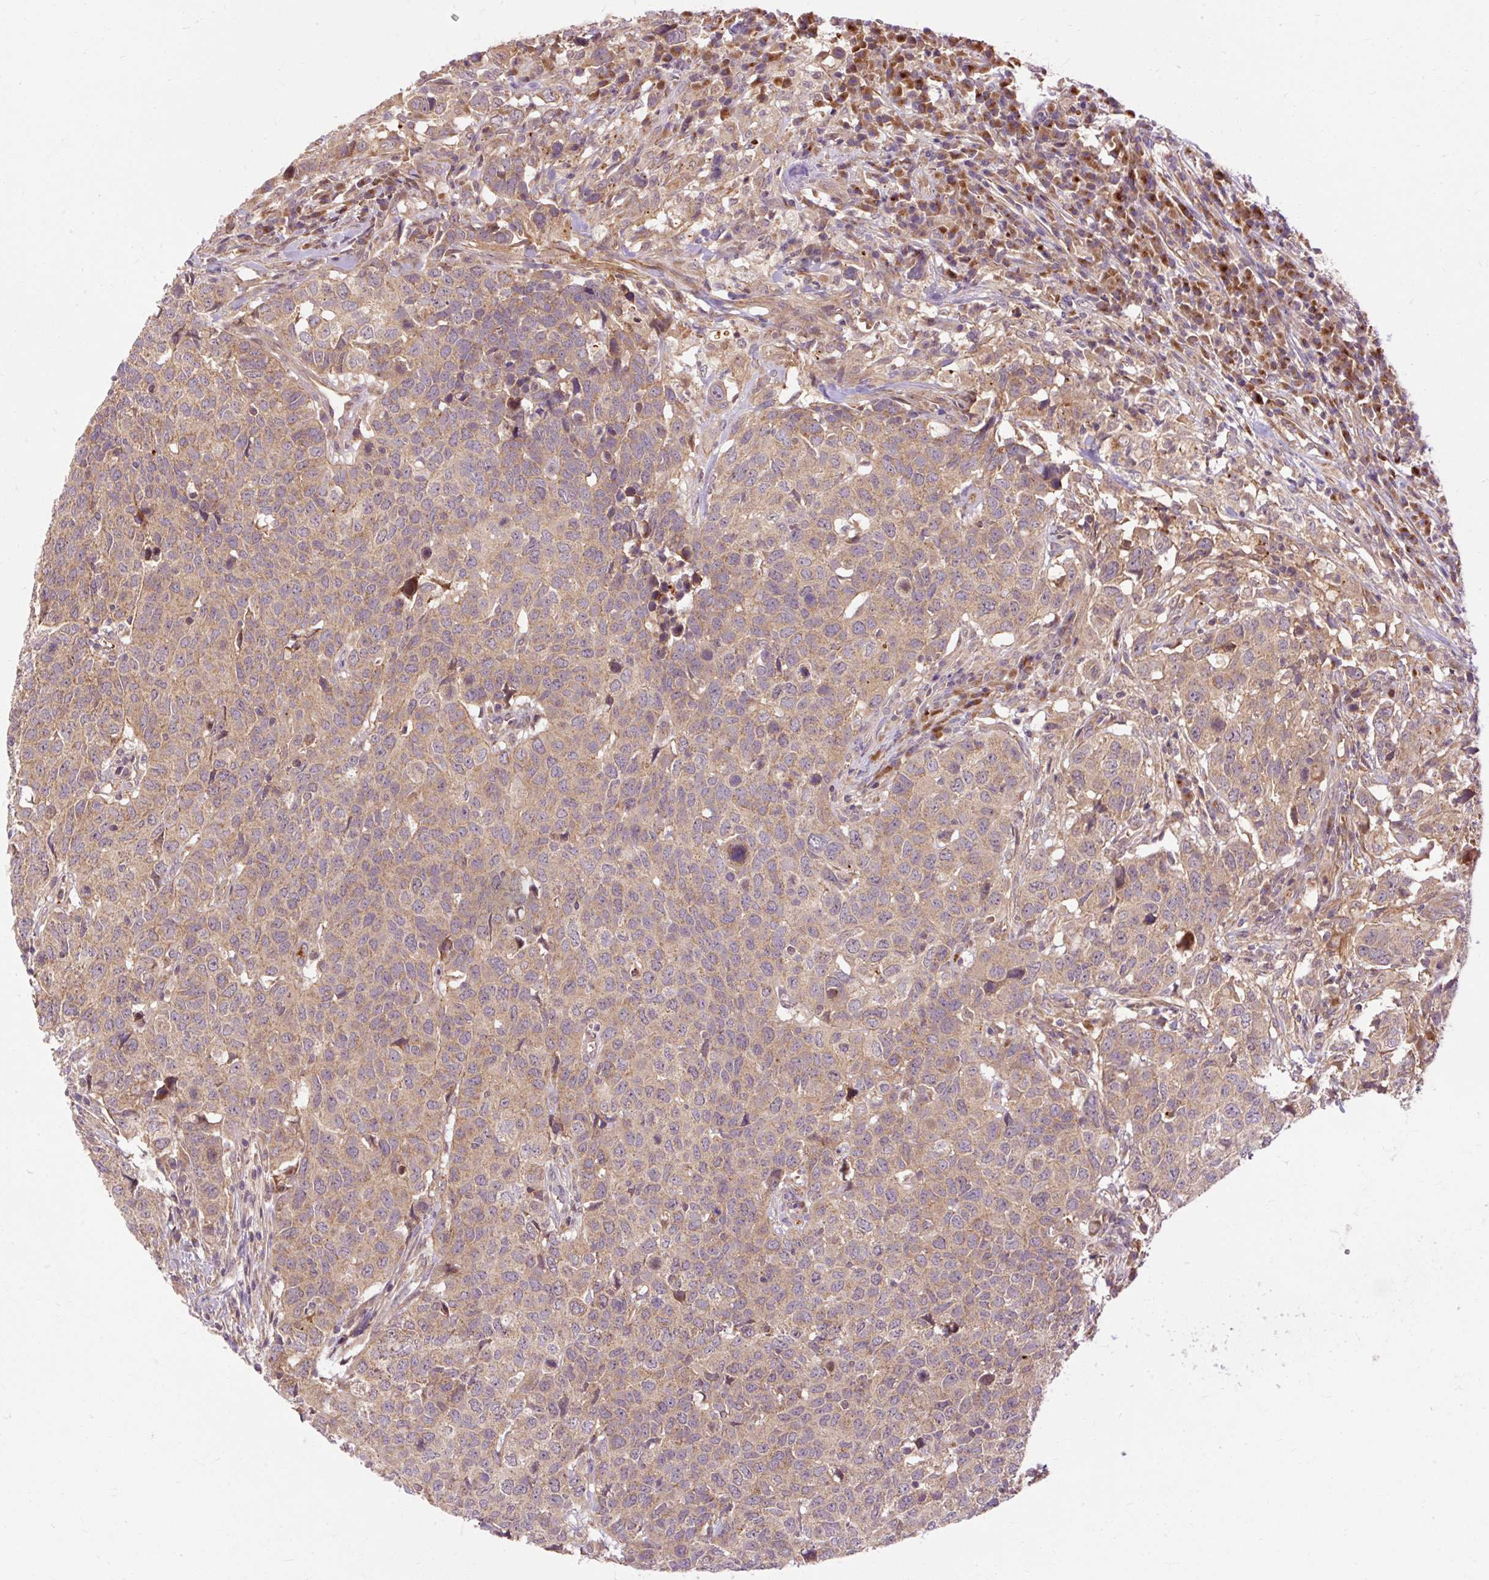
{"staining": {"intensity": "weak", "quantity": ">75%", "location": "cytoplasmic/membranous"}, "tissue": "head and neck cancer", "cell_type": "Tumor cells", "image_type": "cancer", "snomed": [{"axis": "morphology", "description": "Normal tissue, NOS"}, {"axis": "morphology", "description": "Squamous cell carcinoma, NOS"}, {"axis": "topography", "description": "Skeletal muscle"}, {"axis": "topography", "description": "Vascular tissue"}, {"axis": "topography", "description": "Peripheral nerve tissue"}, {"axis": "topography", "description": "Head-Neck"}], "caption": "This image shows immunohistochemistry staining of human head and neck cancer, with low weak cytoplasmic/membranous positivity in approximately >75% of tumor cells.", "gene": "RIPOR3", "patient": {"sex": "male", "age": 66}}